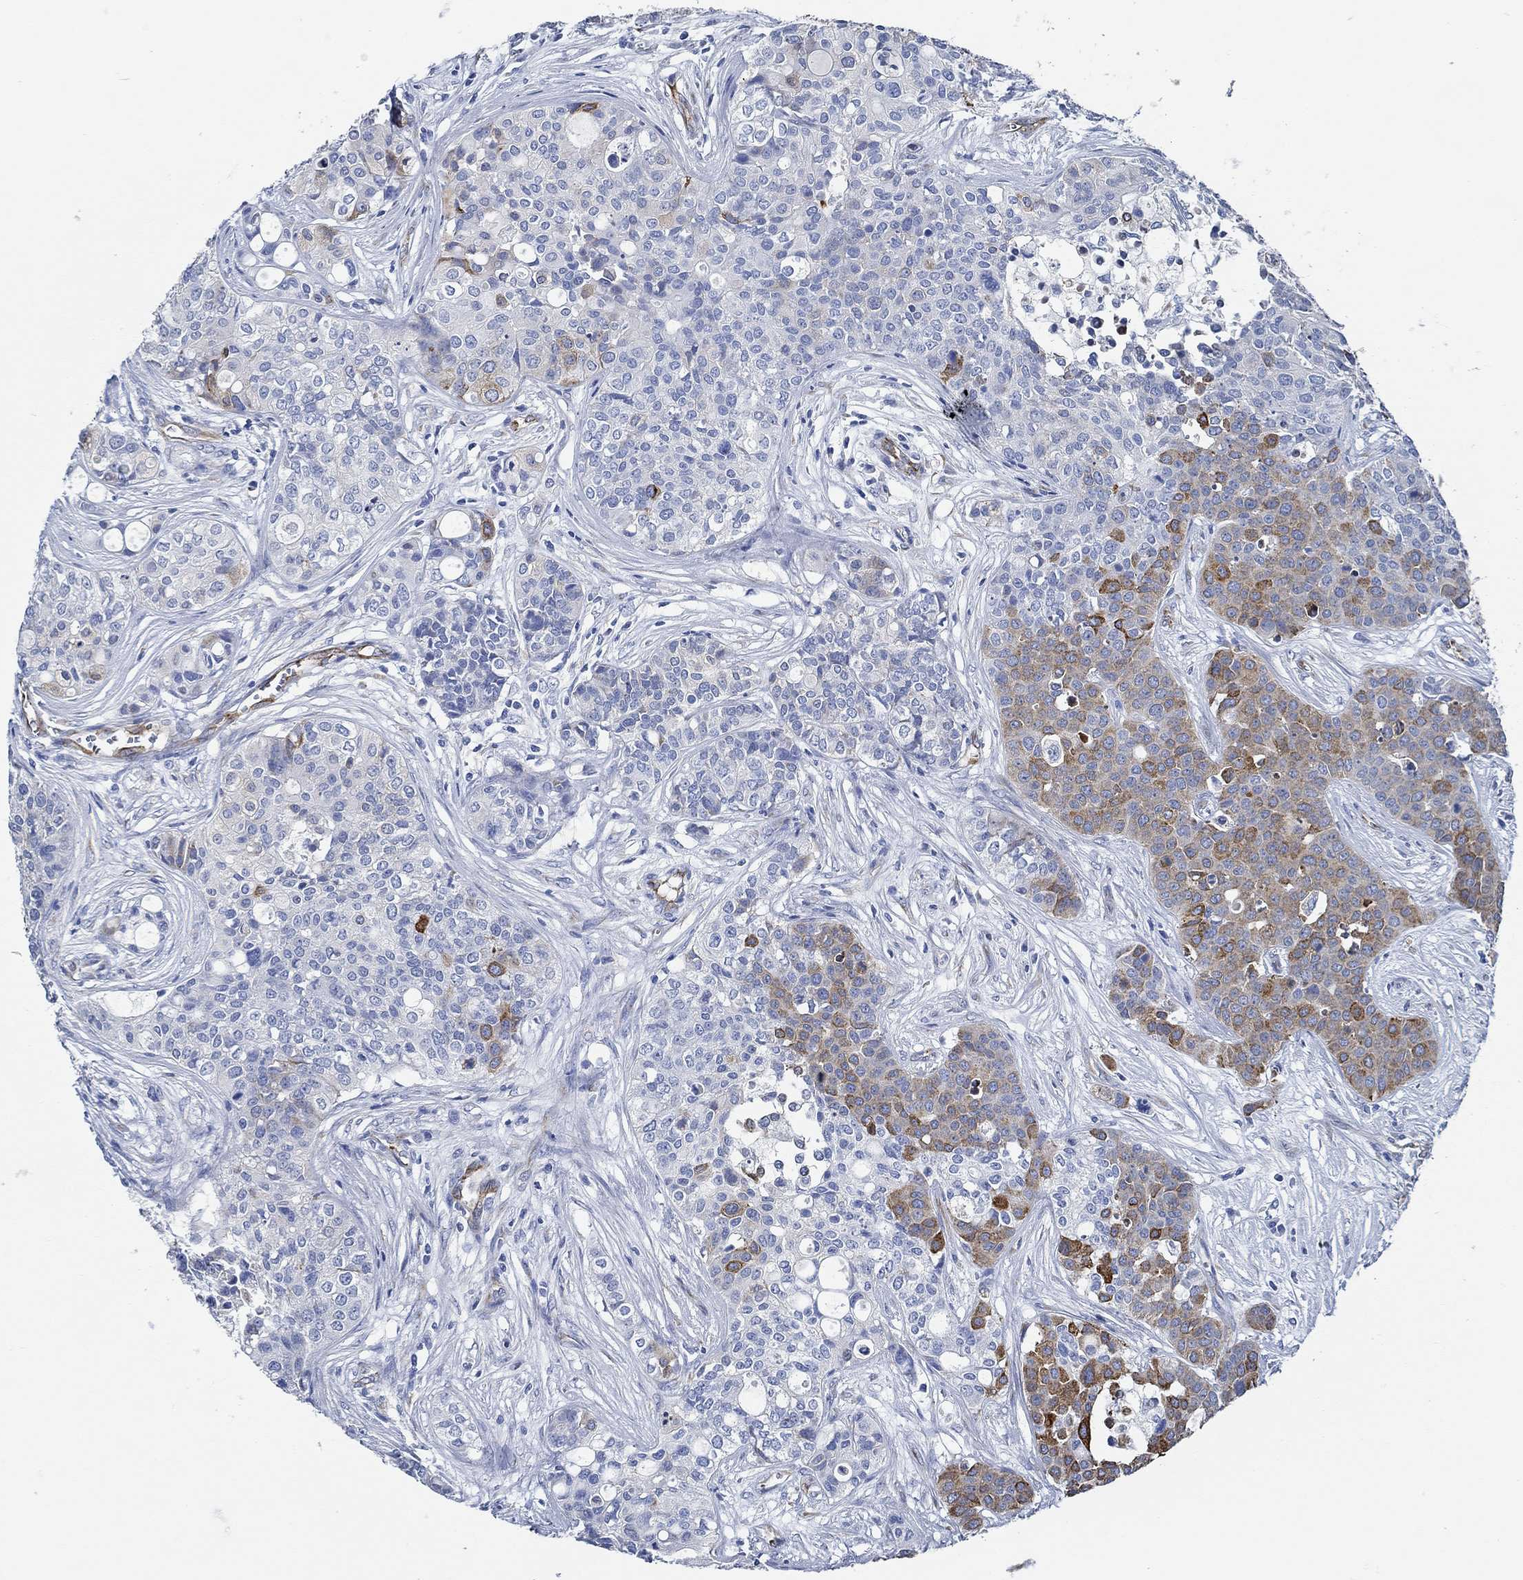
{"staining": {"intensity": "strong", "quantity": "25%-75%", "location": "cytoplasmic/membranous"}, "tissue": "carcinoid", "cell_type": "Tumor cells", "image_type": "cancer", "snomed": [{"axis": "morphology", "description": "Carcinoid, malignant, NOS"}, {"axis": "topography", "description": "Colon"}], "caption": "DAB immunohistochemical staining of human malignant carcinoid shows strong cytoplasmic/membranous protein positivity in approximately 25%-75% of tumor cells.", "gene": "HECW2", "patient": {"sex": "male", "age": 81}}